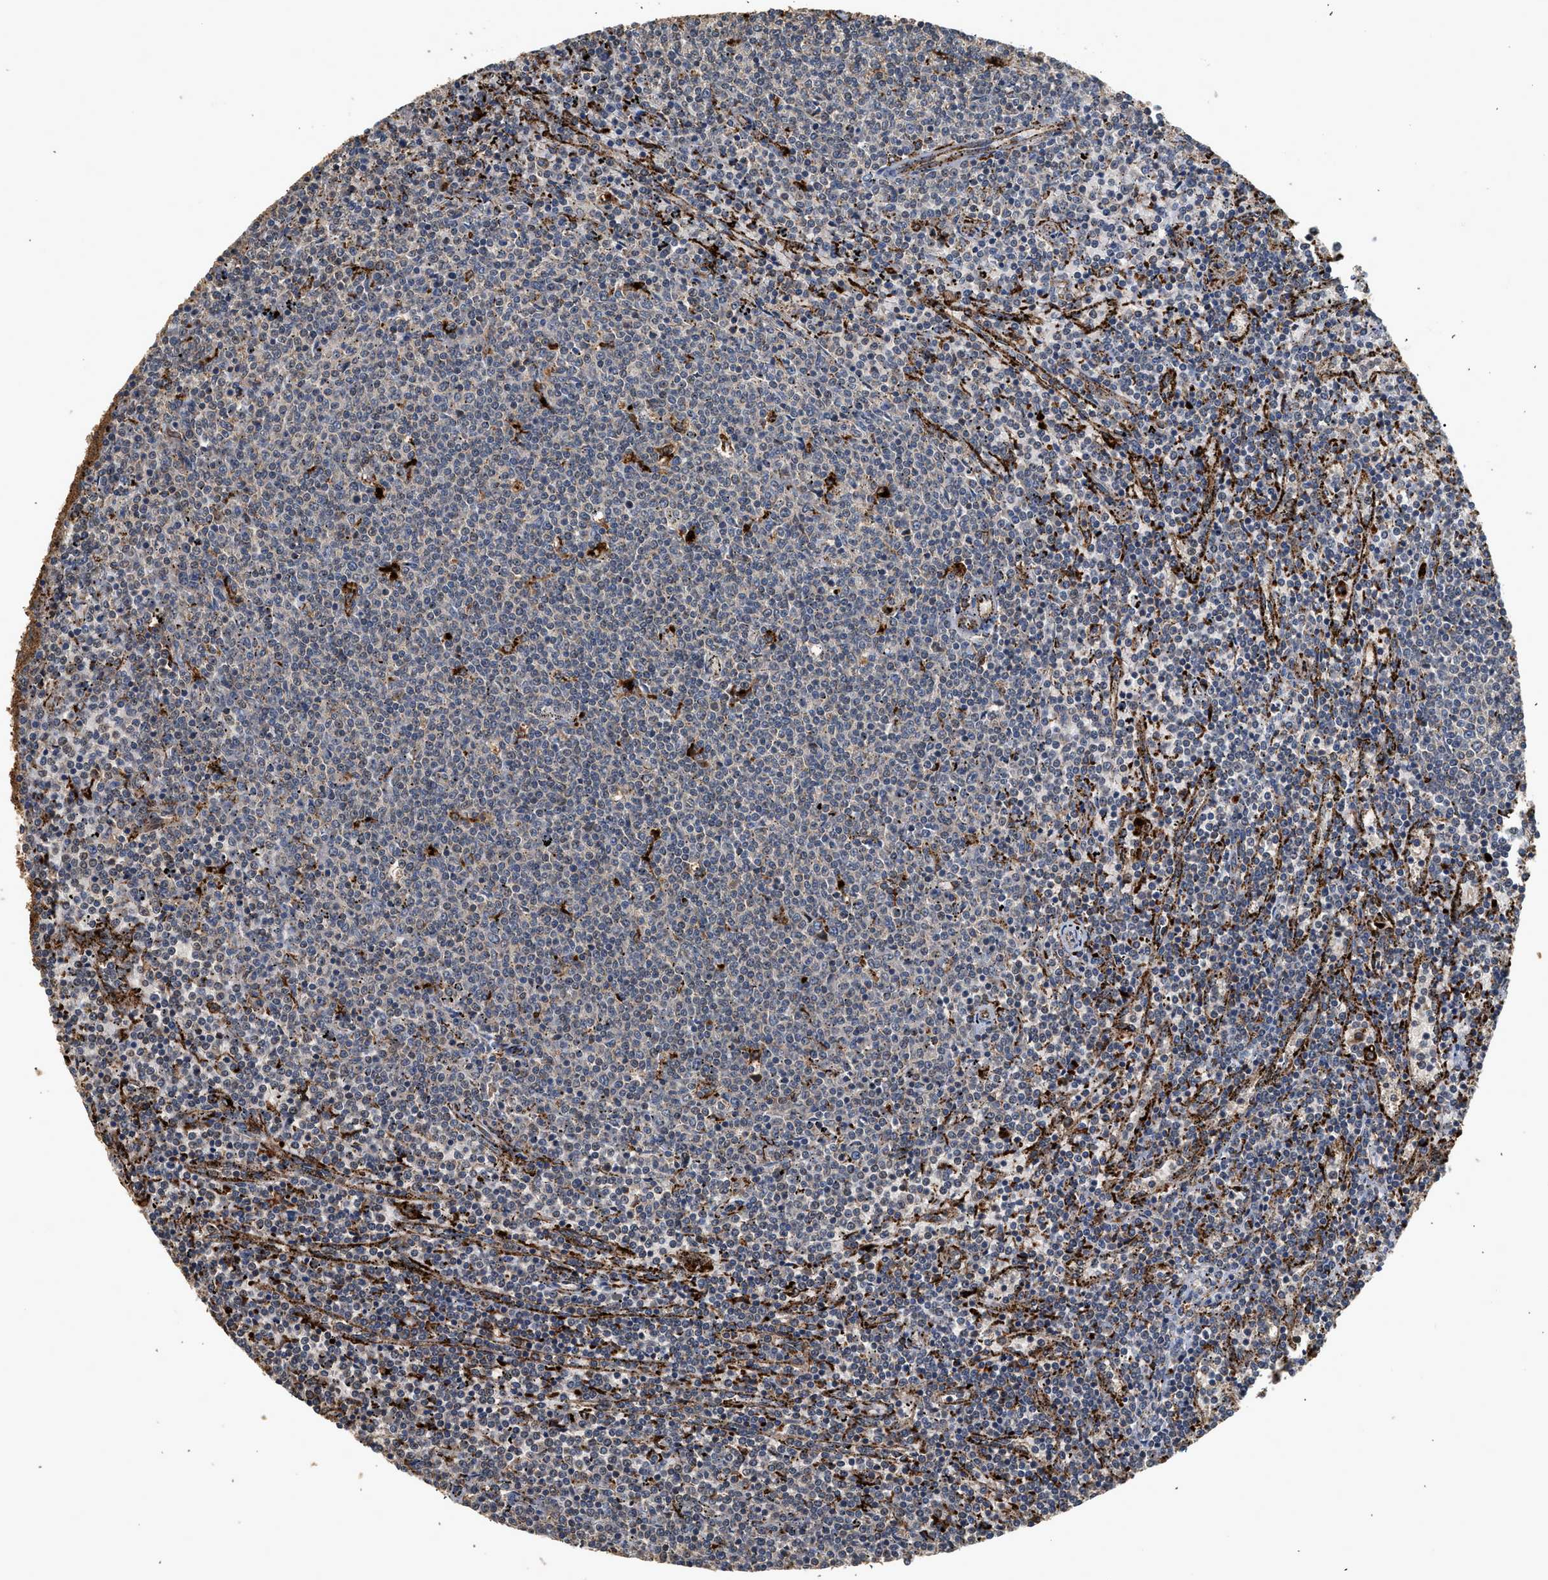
{"staining": {"intensity": "weak", "quantity": "25%-75%", "location": "cytoplasmic/membranous"}, "tissue": "lymphoma", "cell_type": "Tumor cells", "image_type": "cancer", "snomed": [{"axis": "morphology", "description": "Malignant lymphoma, non-Hodgkin's type, Low grade"}, {"axis": "topography", "description": "Spleen"}], "caption": "This image shows IHC staining of human lymphoma, with low weak cytoplasmic/membranous staining in approximately 25%-75% of tumor cells.", "gene": "CTSV", "patient": {"sex": "female", "age": 50}}